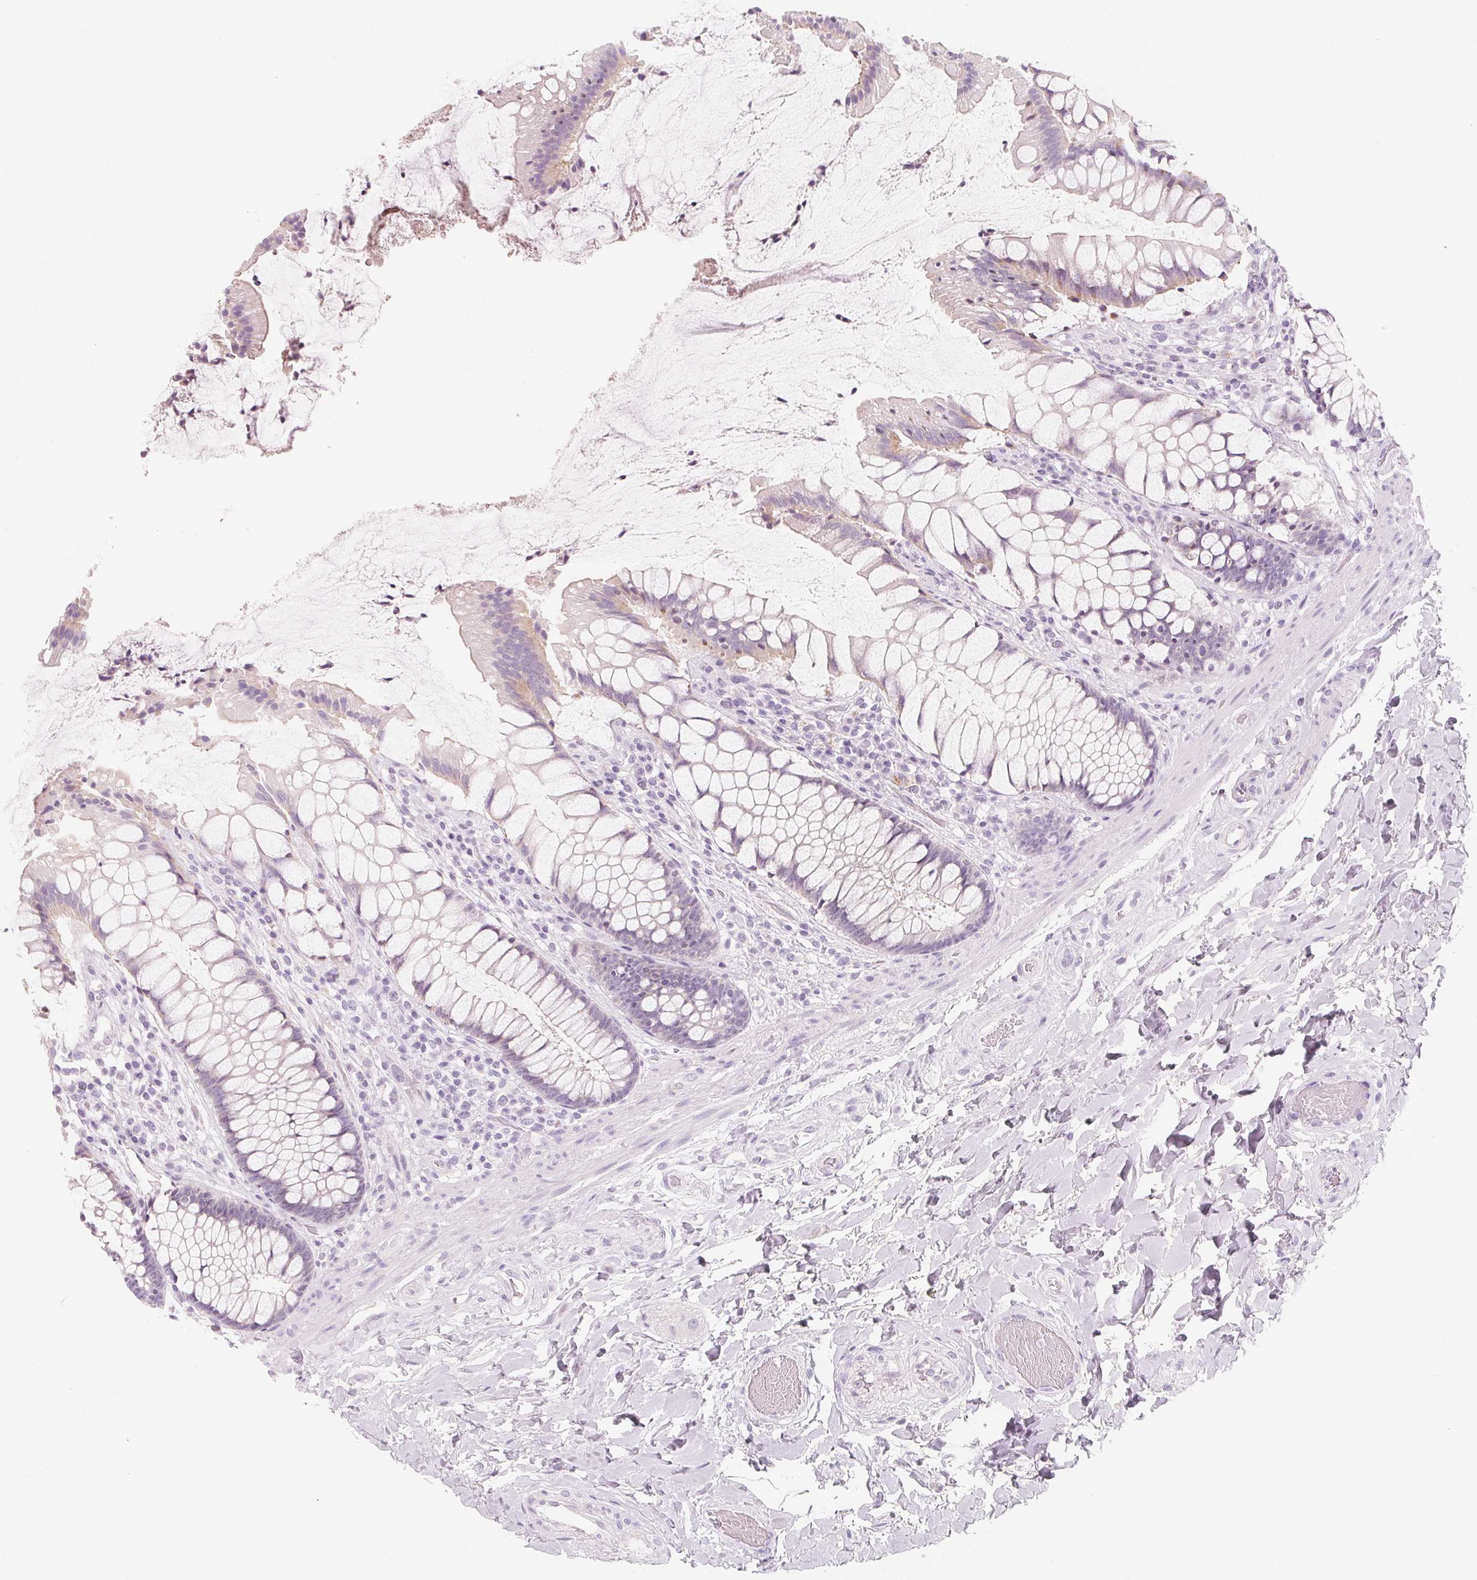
{"staining": {"intensity": "weak", "quantity": "25%-75%", "location": "cytoplasmic/membranous"}, "tissue": "rectum", "cell_type": "Glandular cells", "image_type": "normal", "snomed": [{"axis": "morphology", "description": "Normal tissue, NOS"}, {"axis": "topography", "description": "Rectum"}], "caption": "Immunohistochemical staining of normal human rectum demonstrates low levels of weak cytoplasmic/membranous staining in about 25%-75% of glandular cells.", "gene": "SH3GL2", "patient": {"sex": "female", "age": 58}}